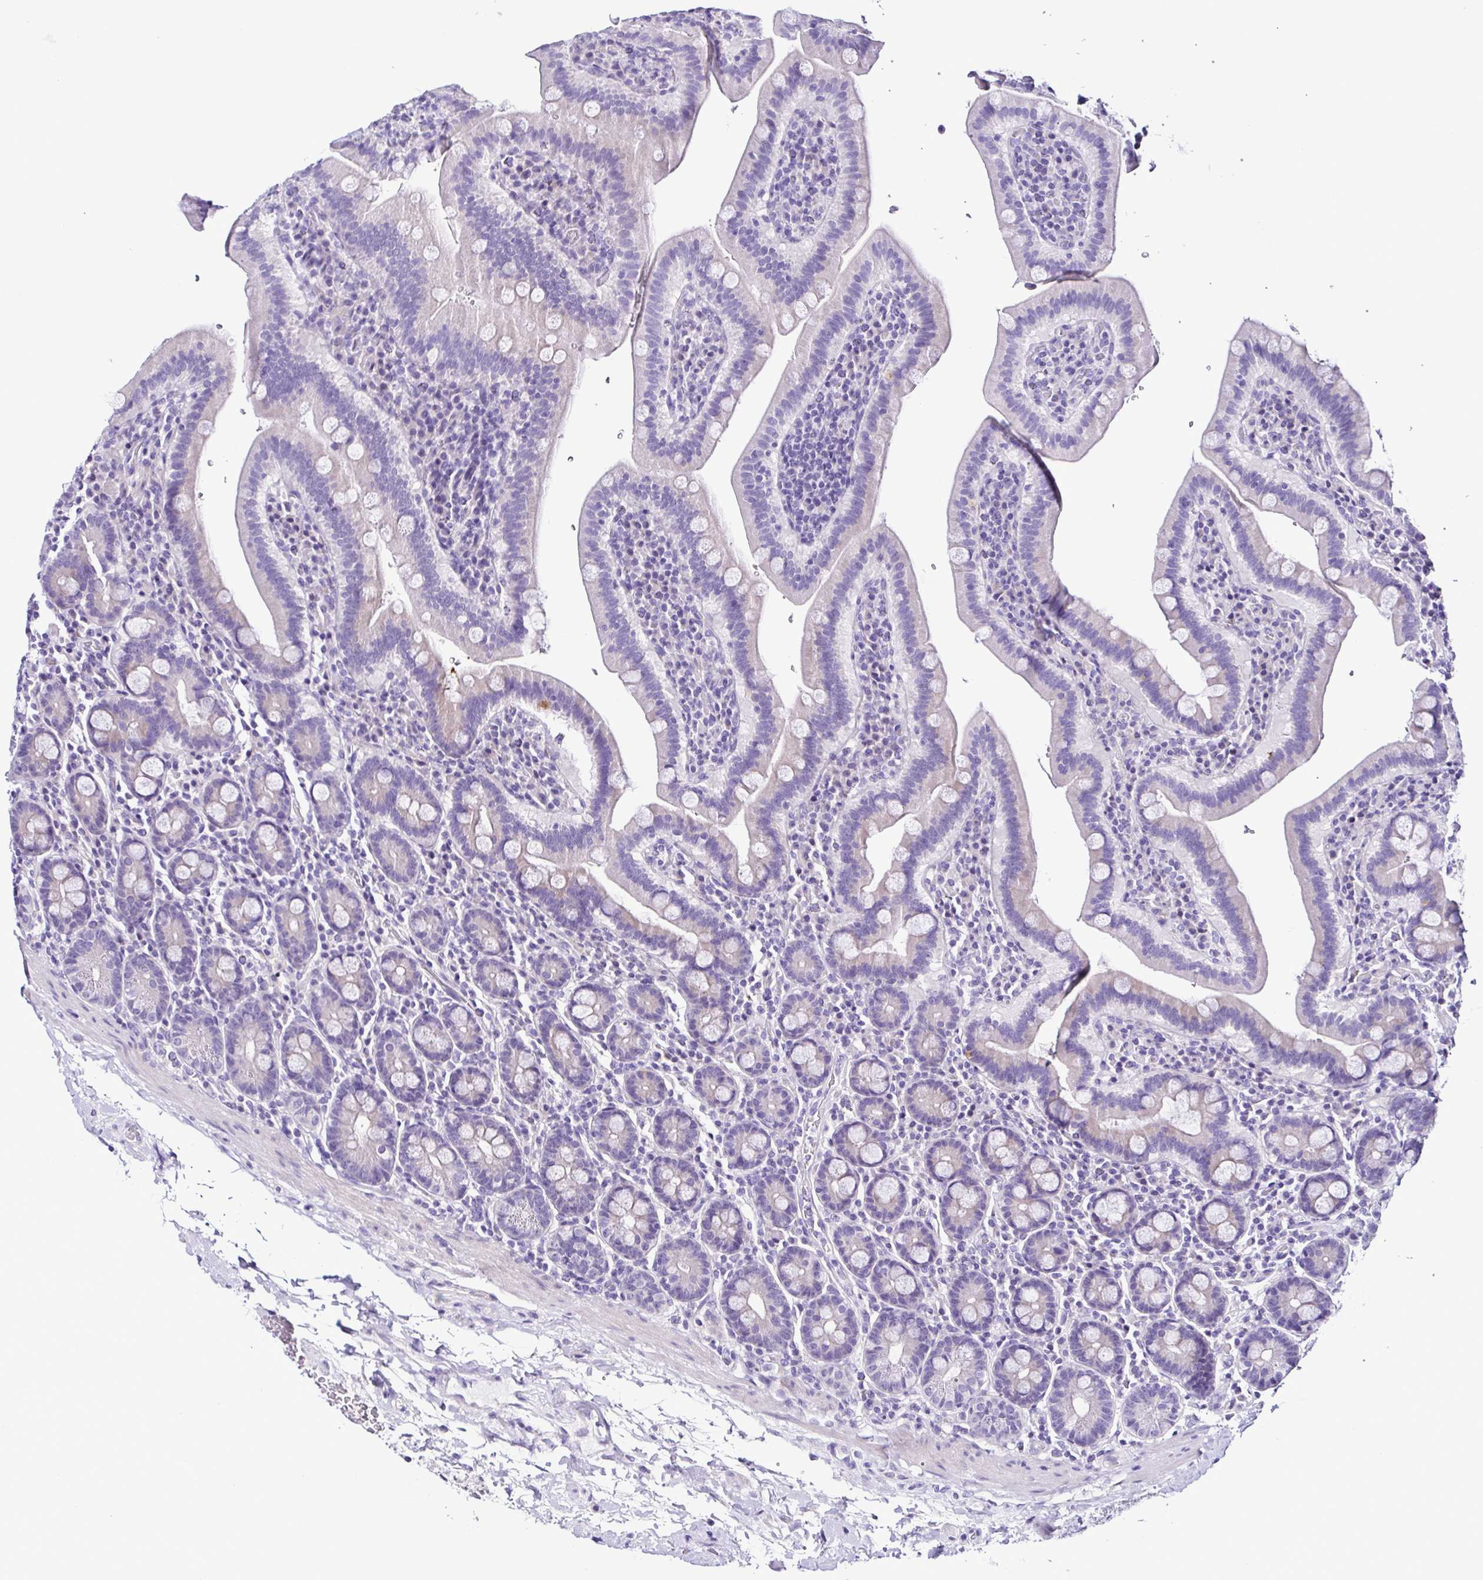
{"staining": {"intensity": "negative", "quantity": "none", "location": "none"}, "tissue": "small intestine", "cell_type": "Glandular cells", "image_type": "normal", "snomed": [{"axis": "morphology", "description": "Normal tissue, NOS"}, {"axis": "topography", "description": "Small intestine"}], "caption": "High power microscopy histopathology image of an immunohistochemistry histopathology image of benign small intestine, revealing no significant expression in glandular cells. The staining is performed using DAB (3,3'-diaminobenzidine) brown chromogen with nuclei counter-stained in using hematoxylin.", "gene": "SRL", "patient": {"sex": "male", "age": 26}}